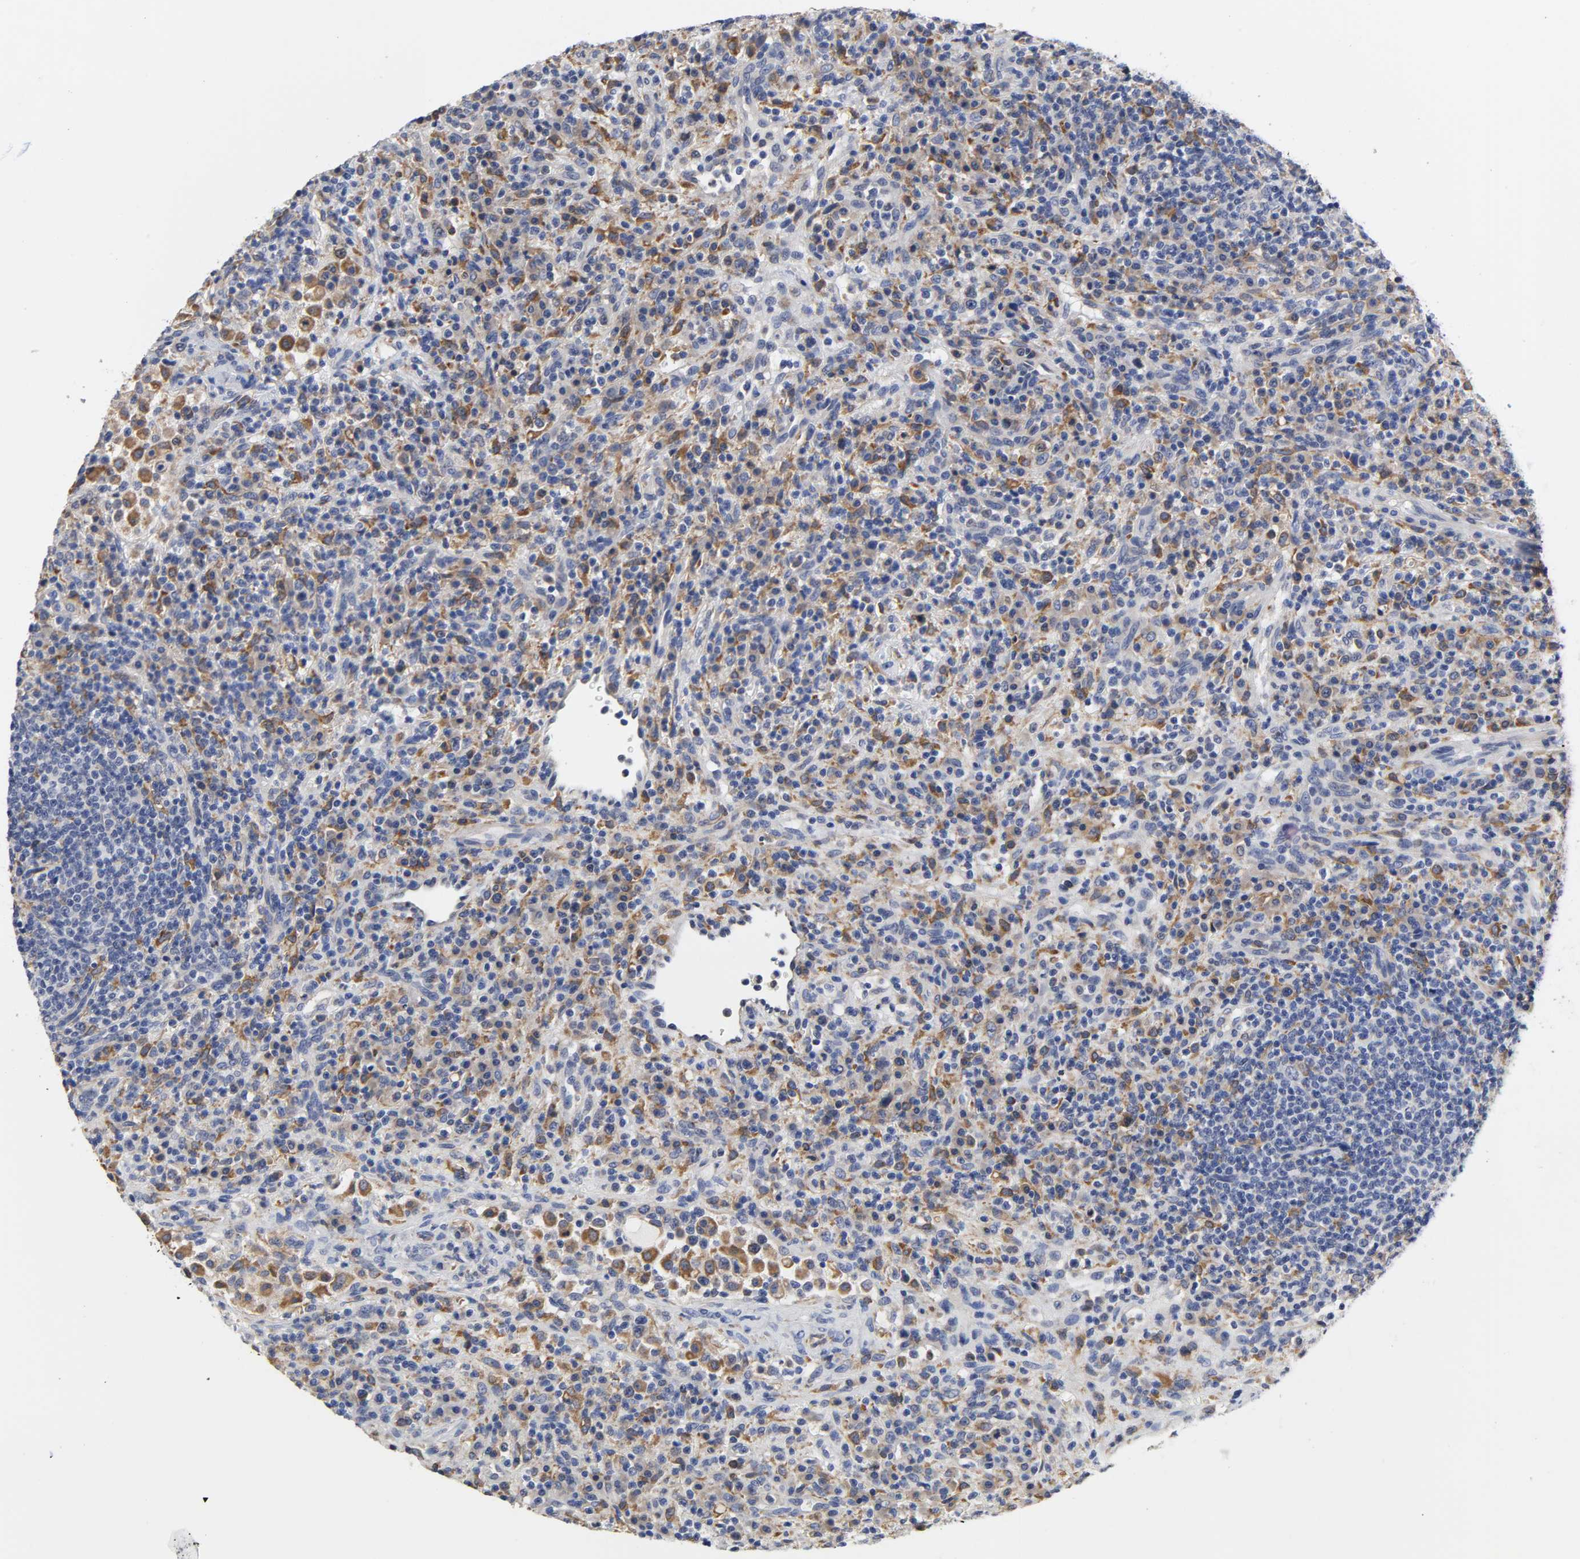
{"staining": {"intensity": "strong", "quantity": "<25%", "location": "cytoplasmic/membranous"}, "tissue": "lymphoma", "cell_type": "Tumor cells", "image_type": "cancer", "snomed": [{"axis": "morphology", "description": "Hodgkin's disease, NOS"}, {"axis": "topography", "description": "Lymph node"}], "caption": "Protein expression analysis of human lymphoma reveals strong cytoplasmic/membranous expression in about <25% of tumor cells. The staining was performed using DAB, with brown indicating positive protein expression. Nuclei are stained blue with hematoxylin.", "gene": "HCK", "patient": {"sex": "male", "age": 65}}